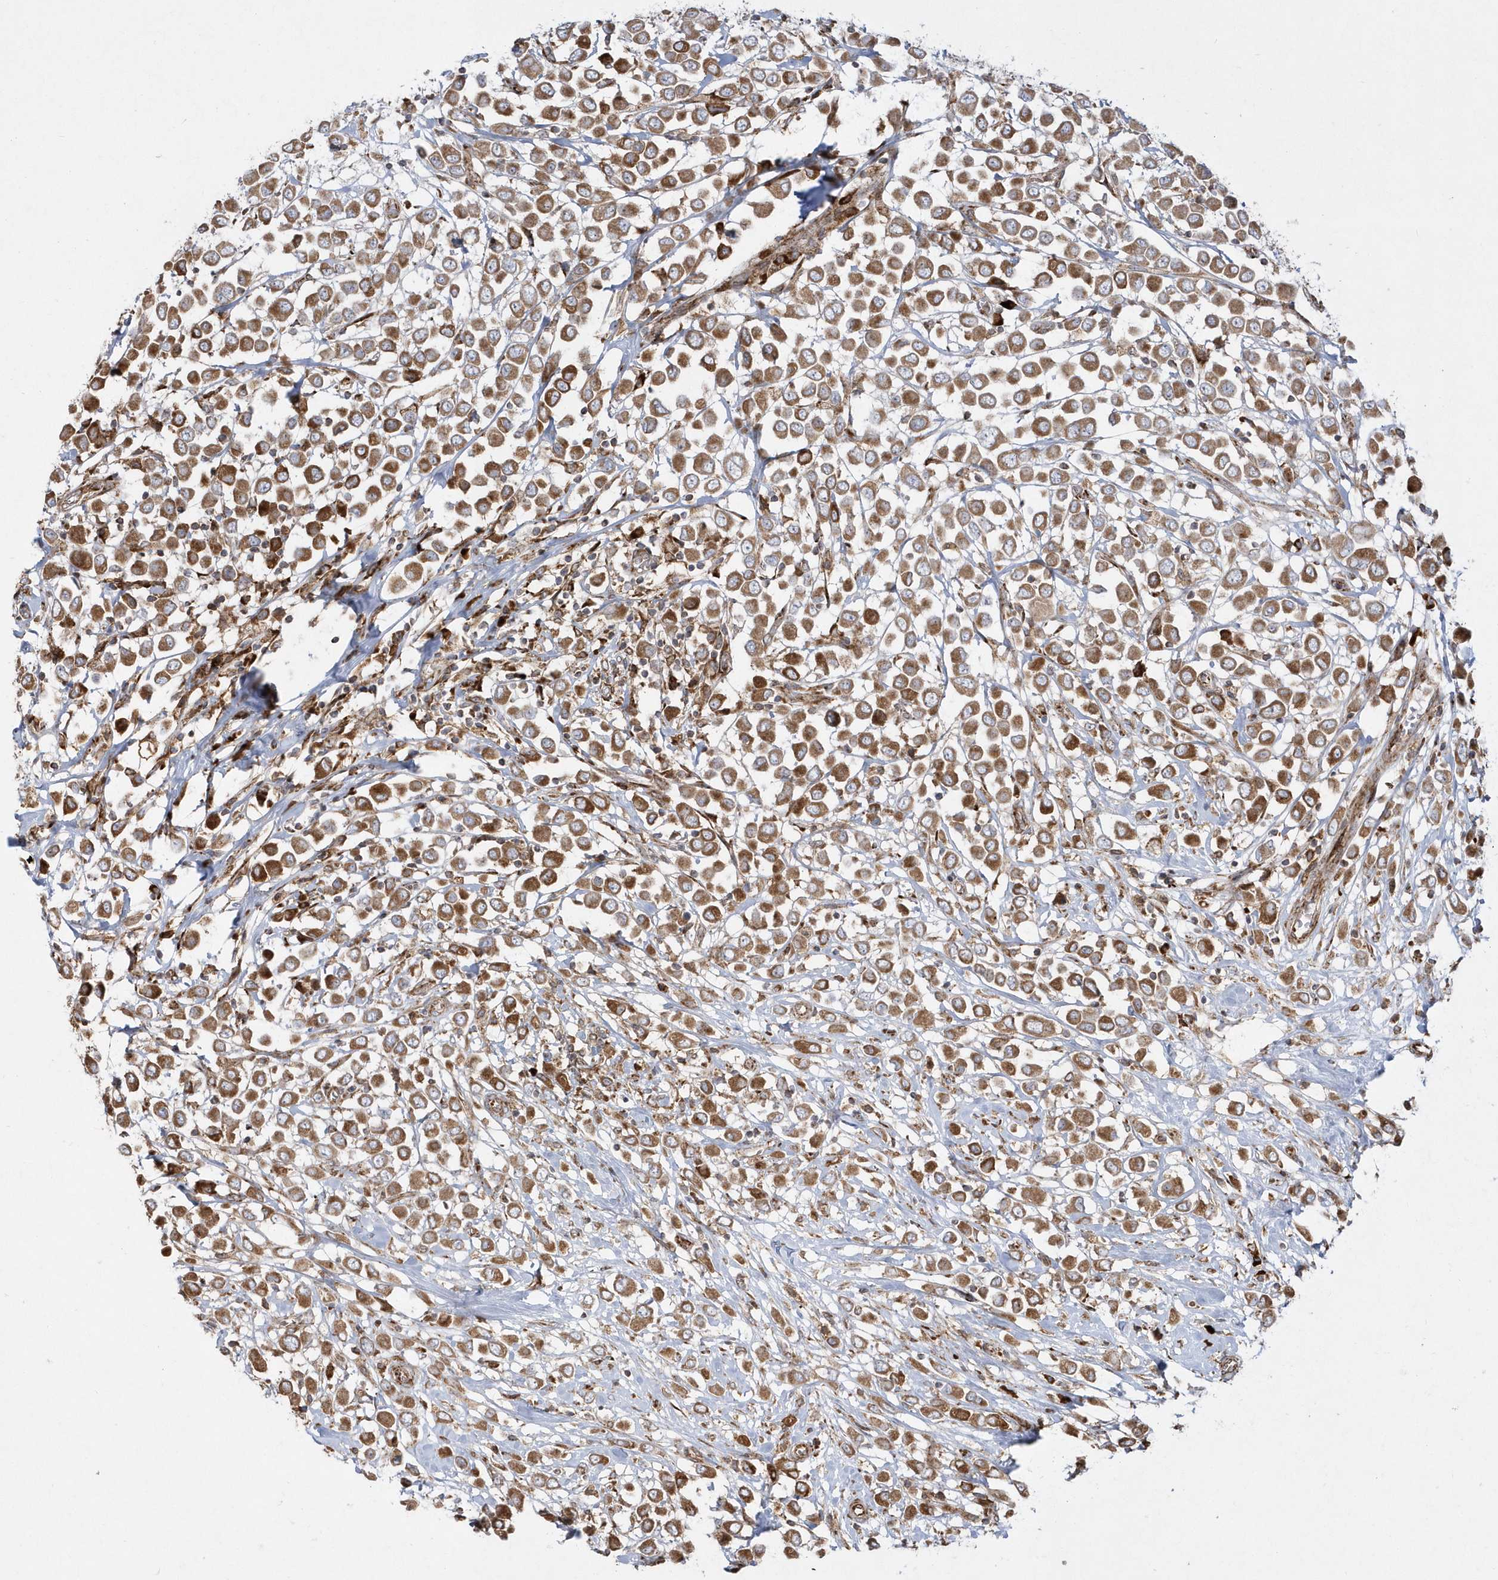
{"staining": {"intensity": "moderate", "quantity": ">75%", "location": "cytoplasmic/membranous"}, "tissue": "breast cancer", "cell_type": "Tumor cells", "image_type": "cancer", "snomed": [{"axis": "morphology", "description": "Duct carcinoma"}, {"axis": "topography", "description": "Breast"}], "caption": "Protein staining displays moderate cytoplasmic/membranous expression in about >75% of tumor cells in intraductal carcinoma (breast).", "gene": "SH3BP2", "patient": {"sex": "female", "age": 61}}